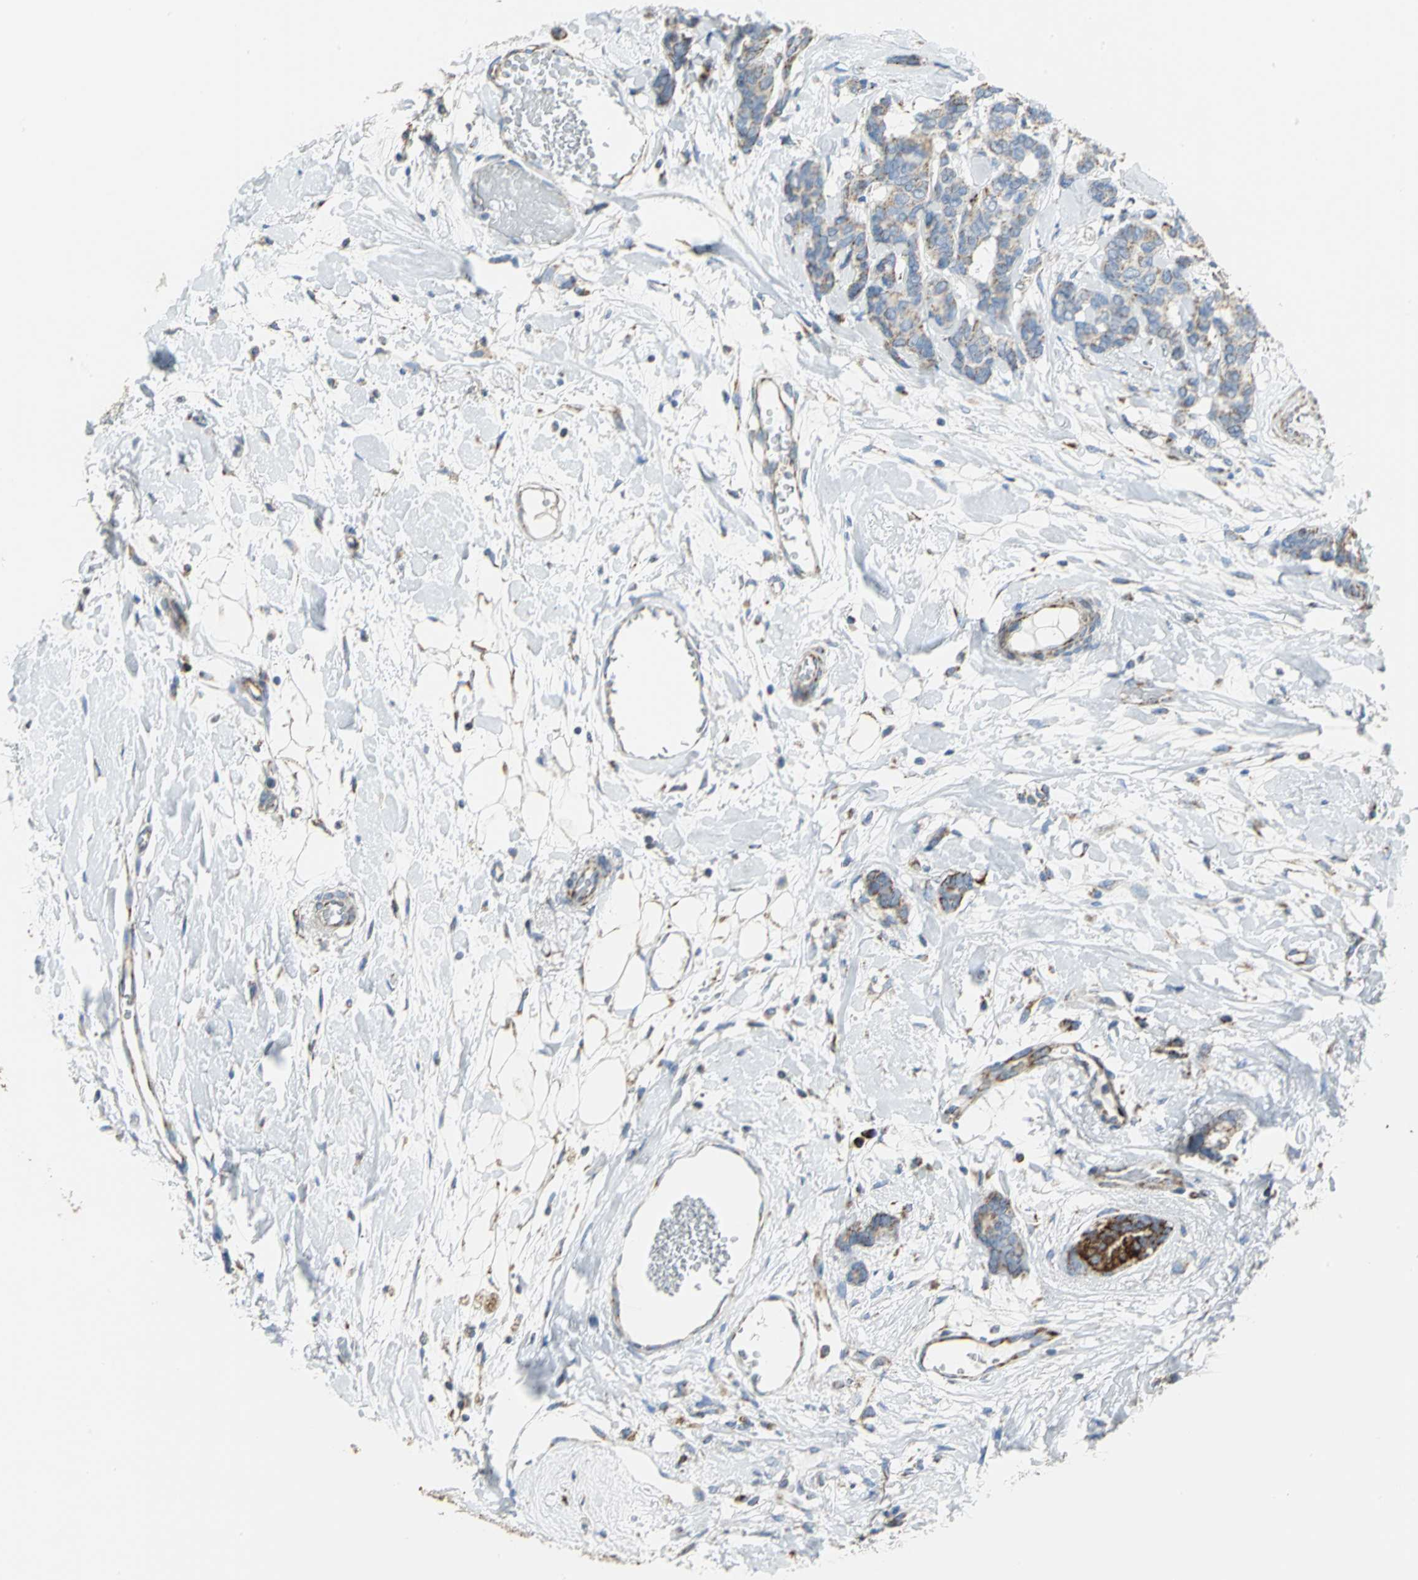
{"staining": {"intensity": "moderate", "quantity": "25%-75%", "location": "cytoplasmic/membranous"}, "tissue": "breast cancer", "cell_type": "Tumor cells", "image_type": "cancer", "snomed": [{"axis": "morphology", "description": "Duct carcinoma"}, {"axis": "topography", "description": "Breast"}], "caption": "High-power microscopy captured an IHC image of breast cancer, revealing moderate cytoplasmic/membranous staining in approximately 25%-75% of tumor cells. (brown staining indicates protein expression, while blue staining denotes nuclei).", "gene": "NTRK1", "patient": {"sex": "female", "age": 87}}